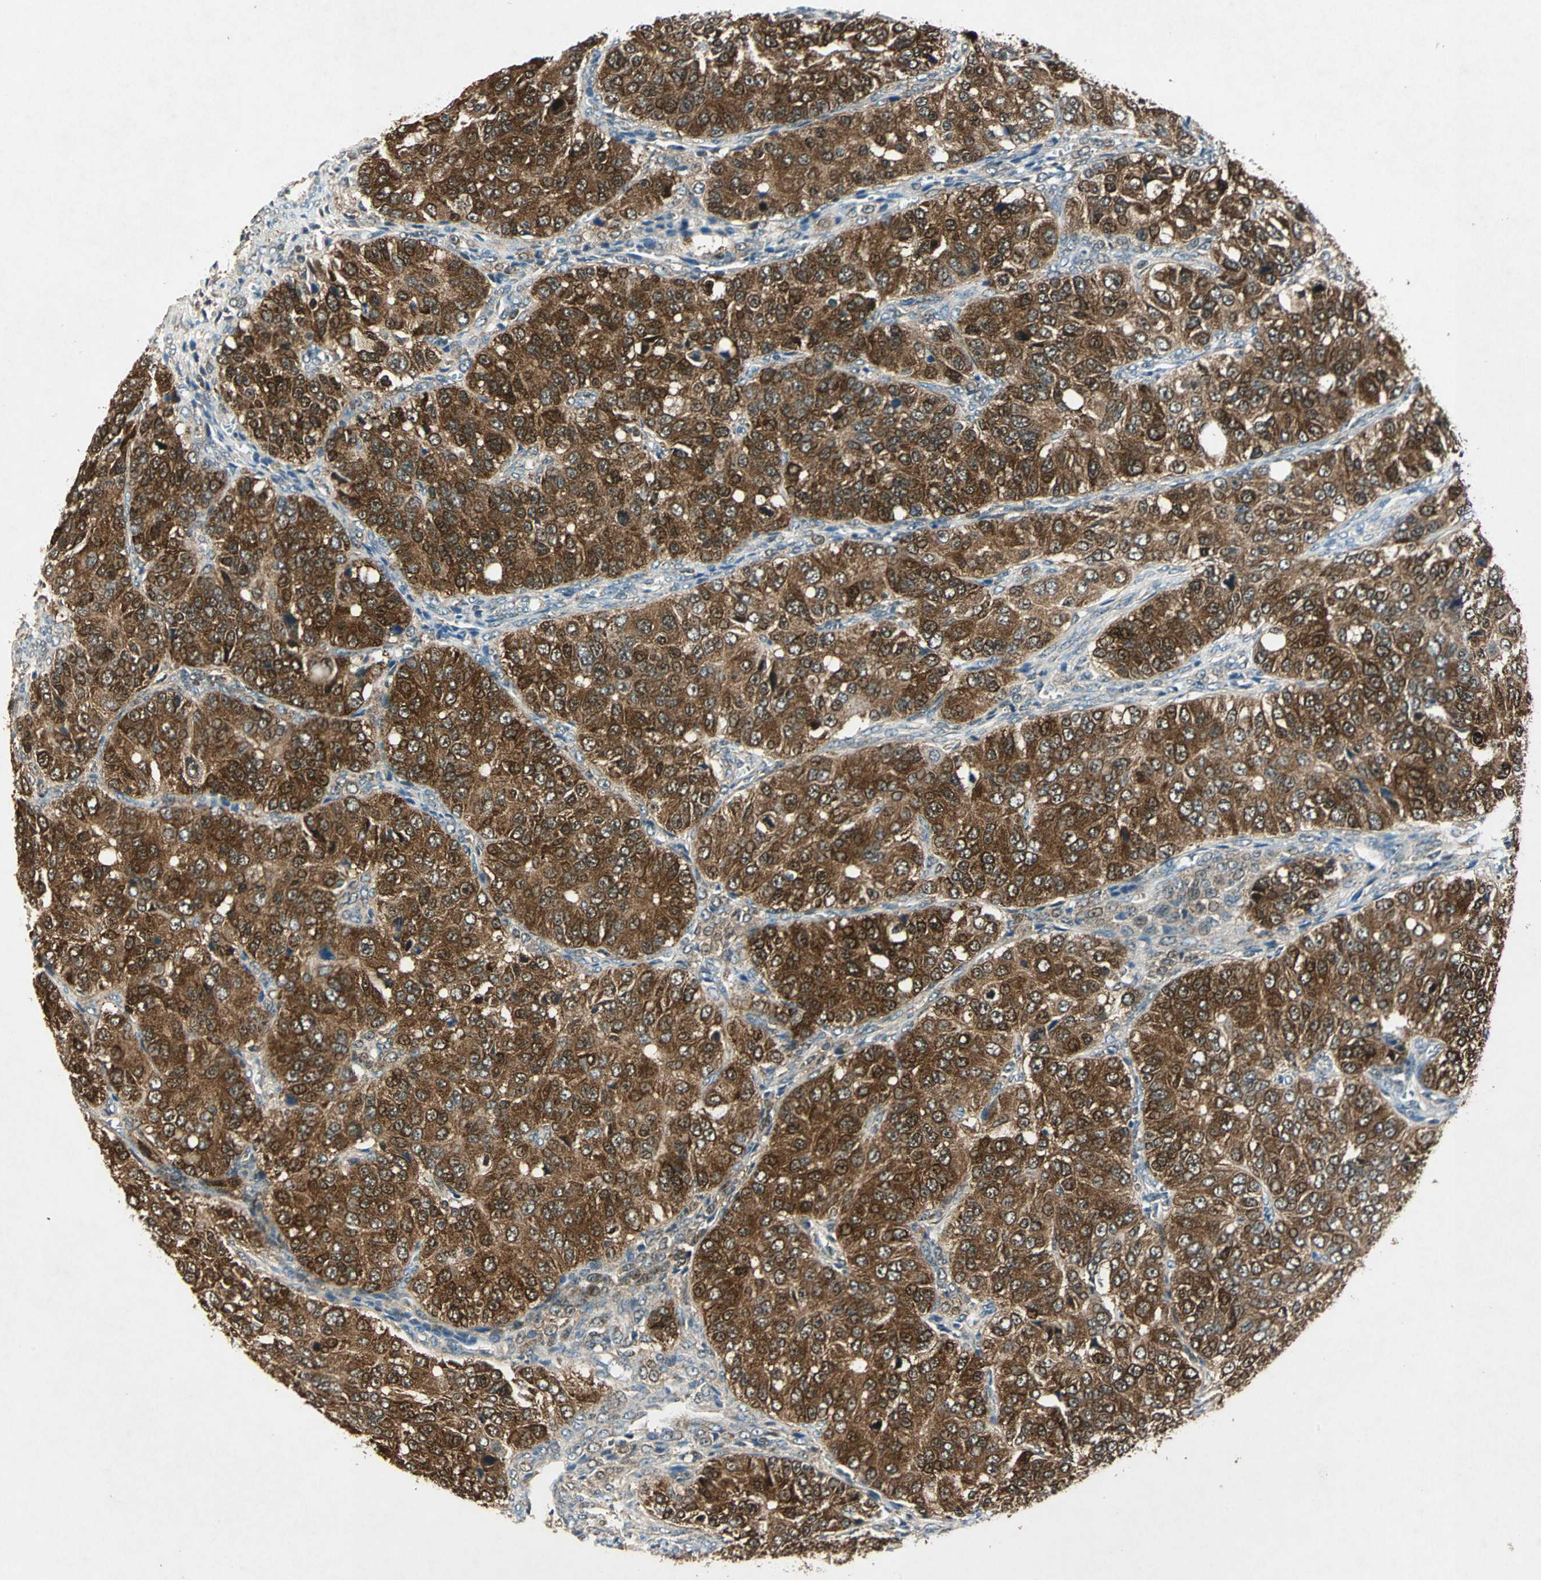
{"staining": {"intensity": "strong", "quantity": ">75%", "location": "cytoplasmic/membranous,nuclear"}, "tissue": "ovarian cancer", "cell_type": "Tumor cells", "image_type": "cancer", "snomed": [{"axis": "morphology", "description": "Carcinoma, endometroid"}, {"axis": "topography", "description": "Ovary"}], "caption": "Ovarian endometroid carcinoma stained for a protein reveals strong cytoplasmic/membranous and nuclear positivity in tumor cells.", "gene": "AHSA1", "patient": {"sex": "female", "age": 51}}